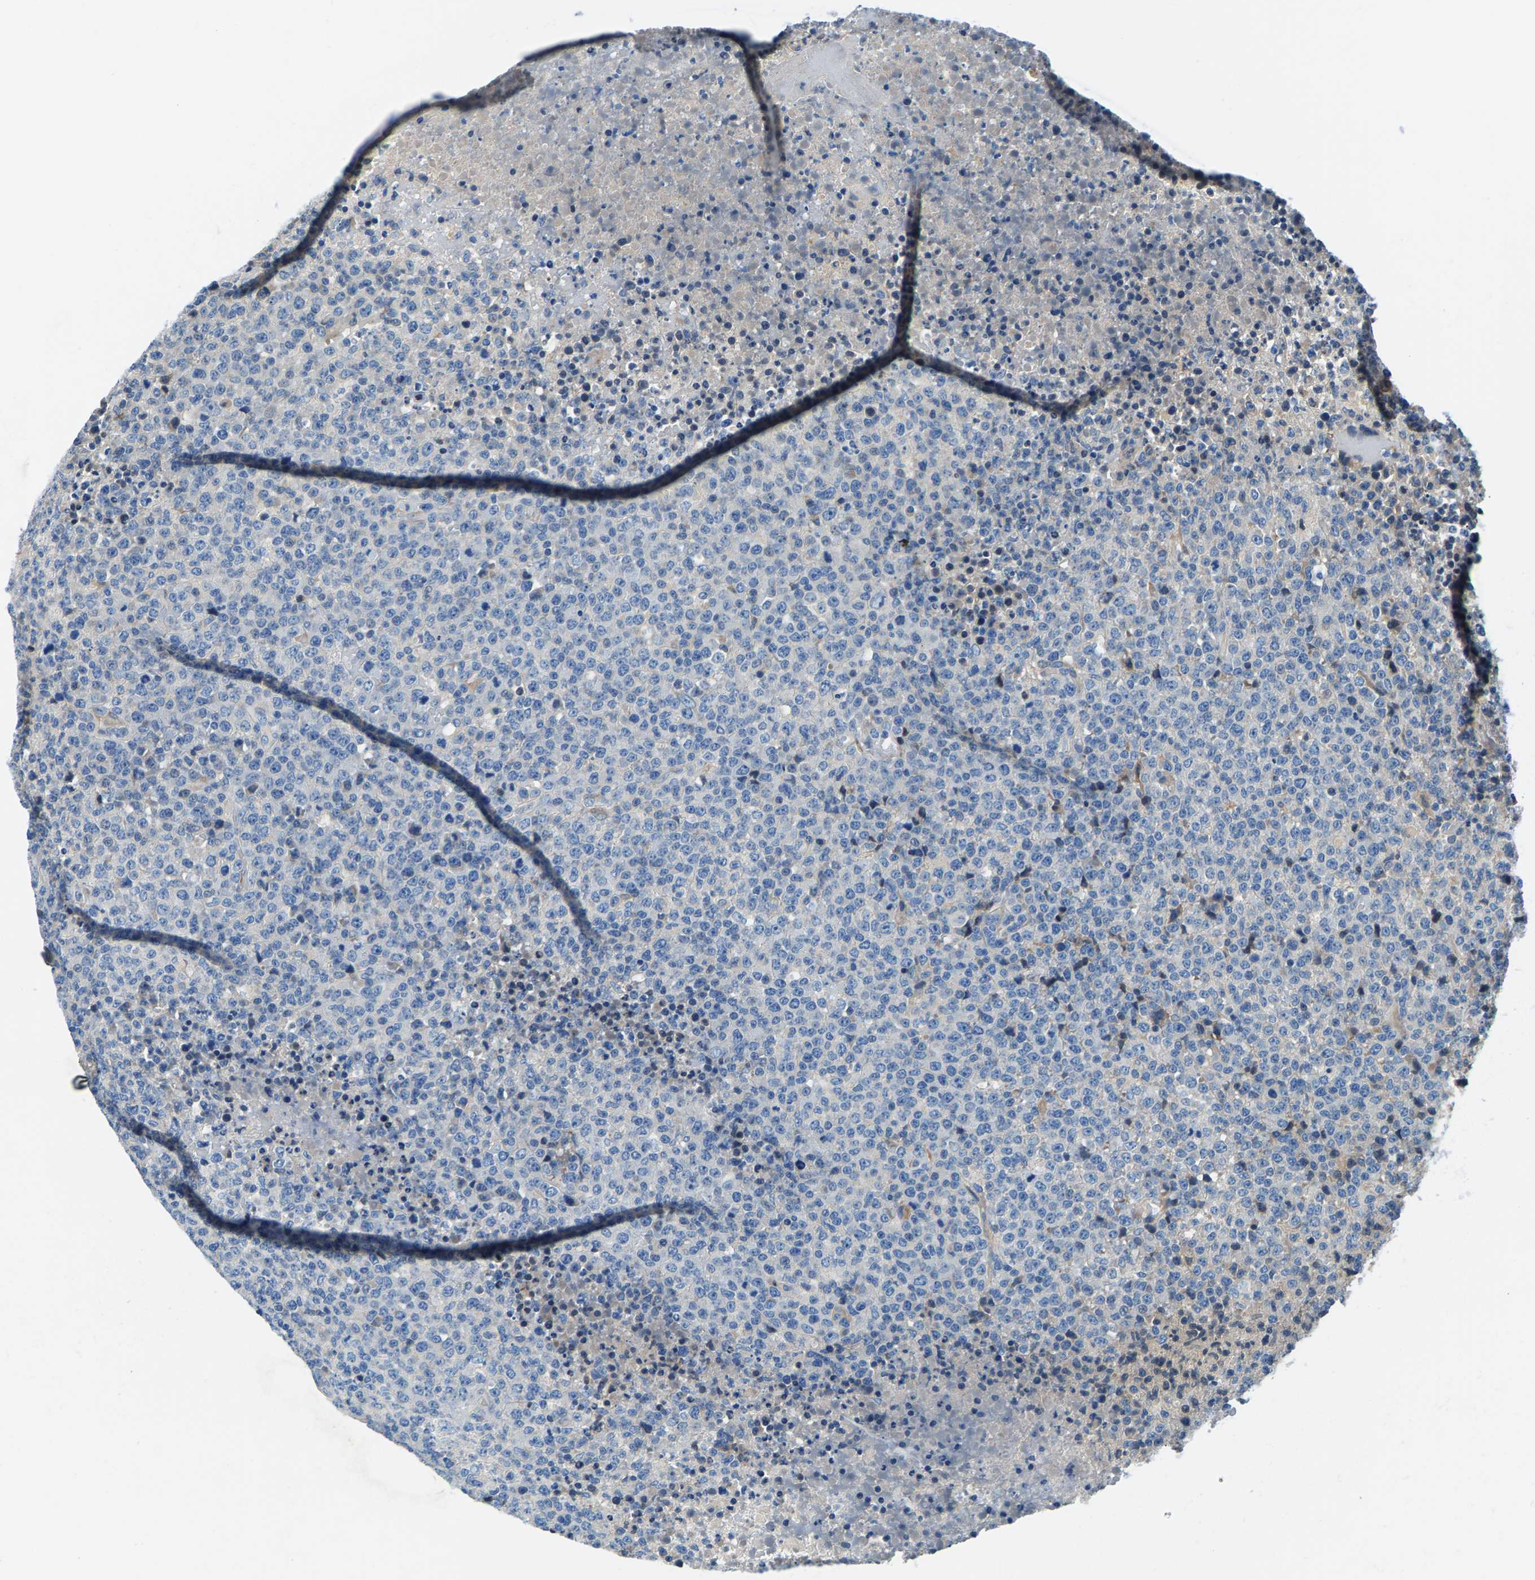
{"staining": {"intensity": "negative", "quantity": "none", "location": "none"}, "tissue": "lymphoma", "cell_type": "Tumor cells", "image_type": "cancer", "snomed": [{"axis": "morphology", "description": "Malignant lymphoma, non-Hodgkin's type, High grade"}, {"axis": "topography", "description": "Lymph node"}], "caption": "Immunohistochemistry of human lymphoma reveals no expression in tumor cells.", "gene": "CDRT4", "patient": {"sex": "male", "age": 13}}